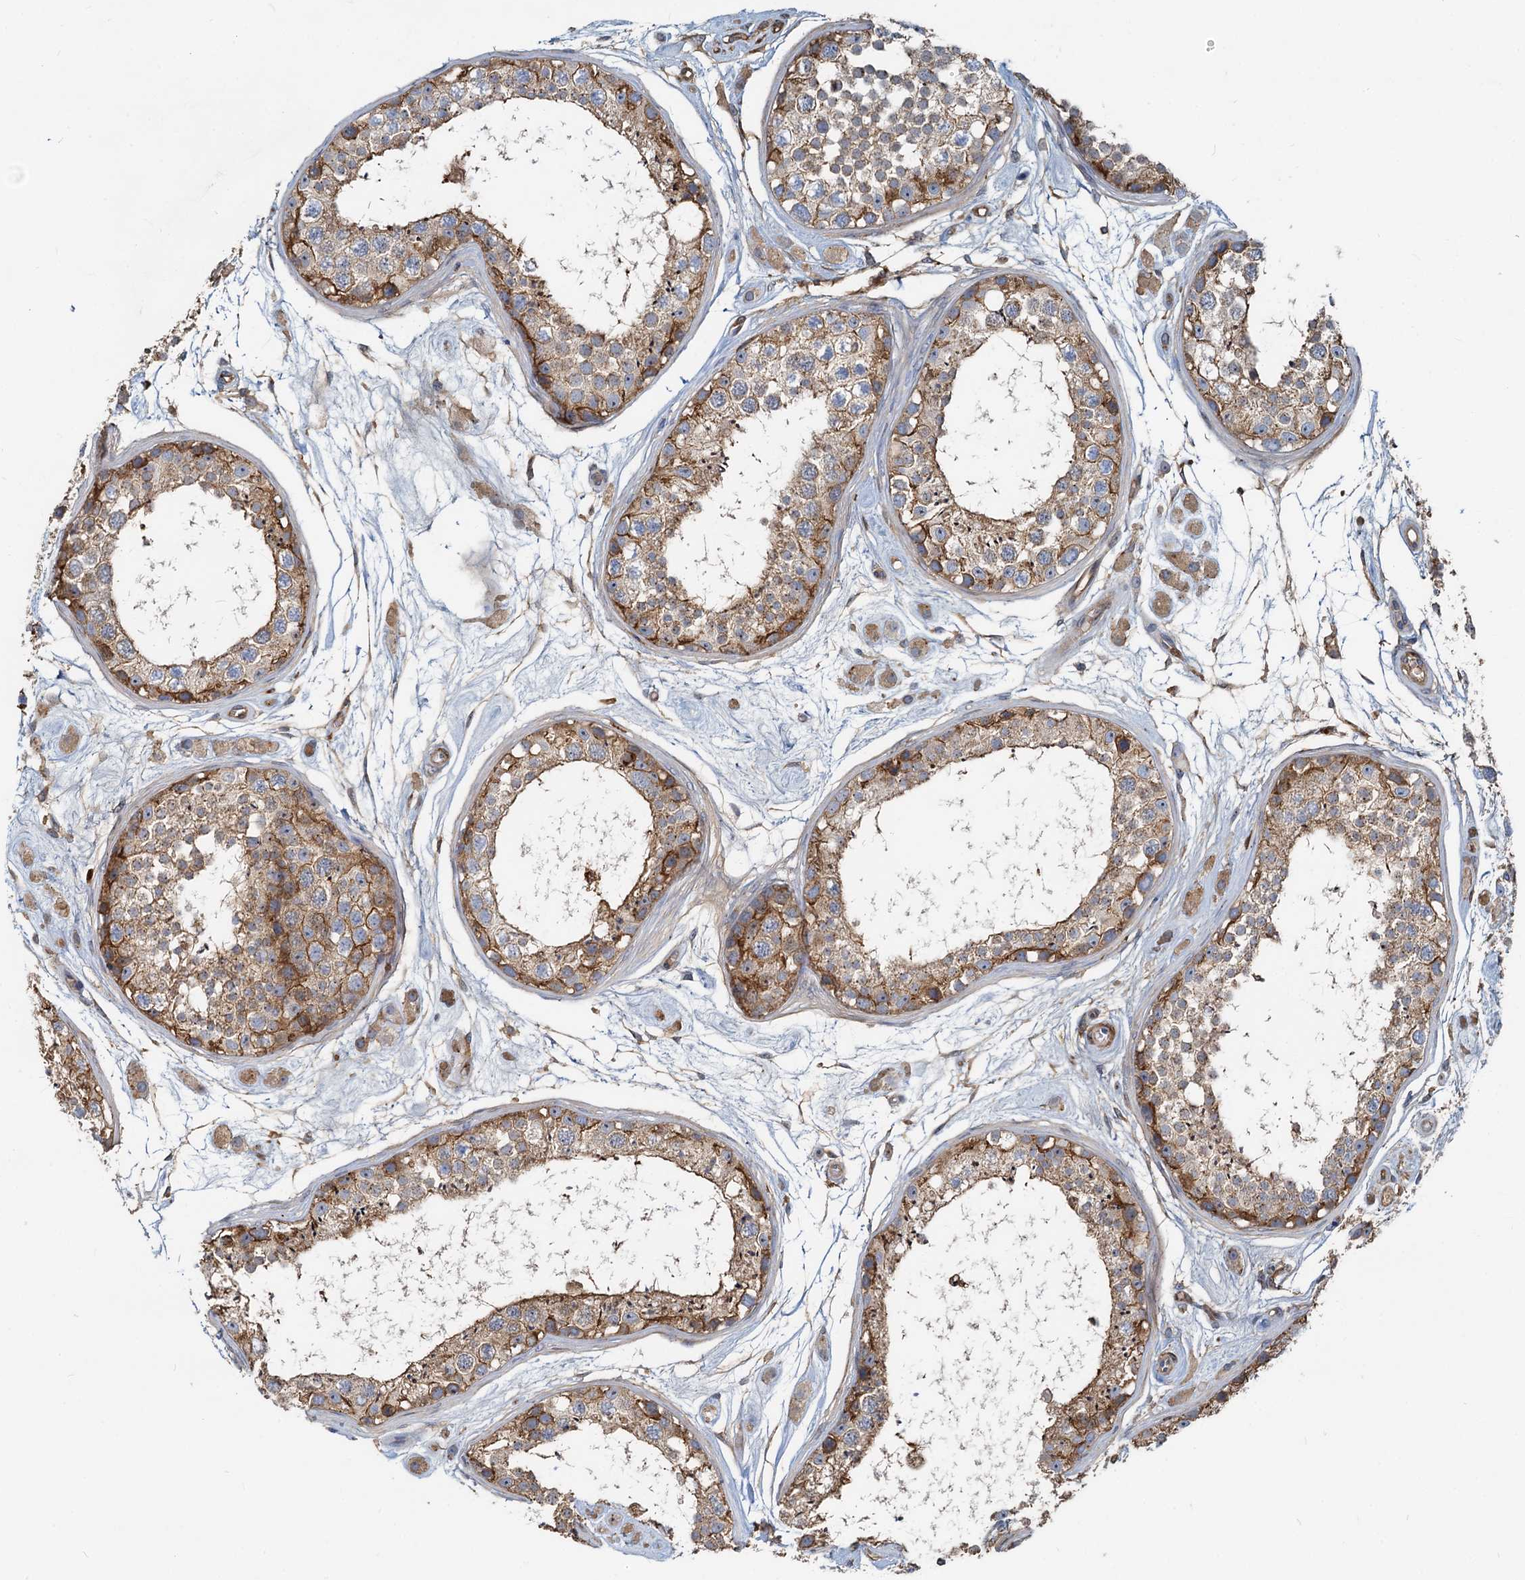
{"staining": {"intensity": "moderate", "quantity": ">75%", "location": "cytoplasmic/membranous"}, "tissue": "testis", "cell_type": "Cells in seminiferous ducts", "image_type": "normal", "snomed": [{"axis": "morphology", "description": "Normal tissue, NOS"}, {"axis": "topography", "description": "Testis"}], "caption": "Cells in seminiferous ducts display medium levels of moderate cytoplasmic/membranous positivity in approximately >75% of cells in unremarkable testis. The protein is shown in brown color, while the nuclei are stained blue.", "gene": "LNX2", "patient": {"sex": "male", "age": 25}}